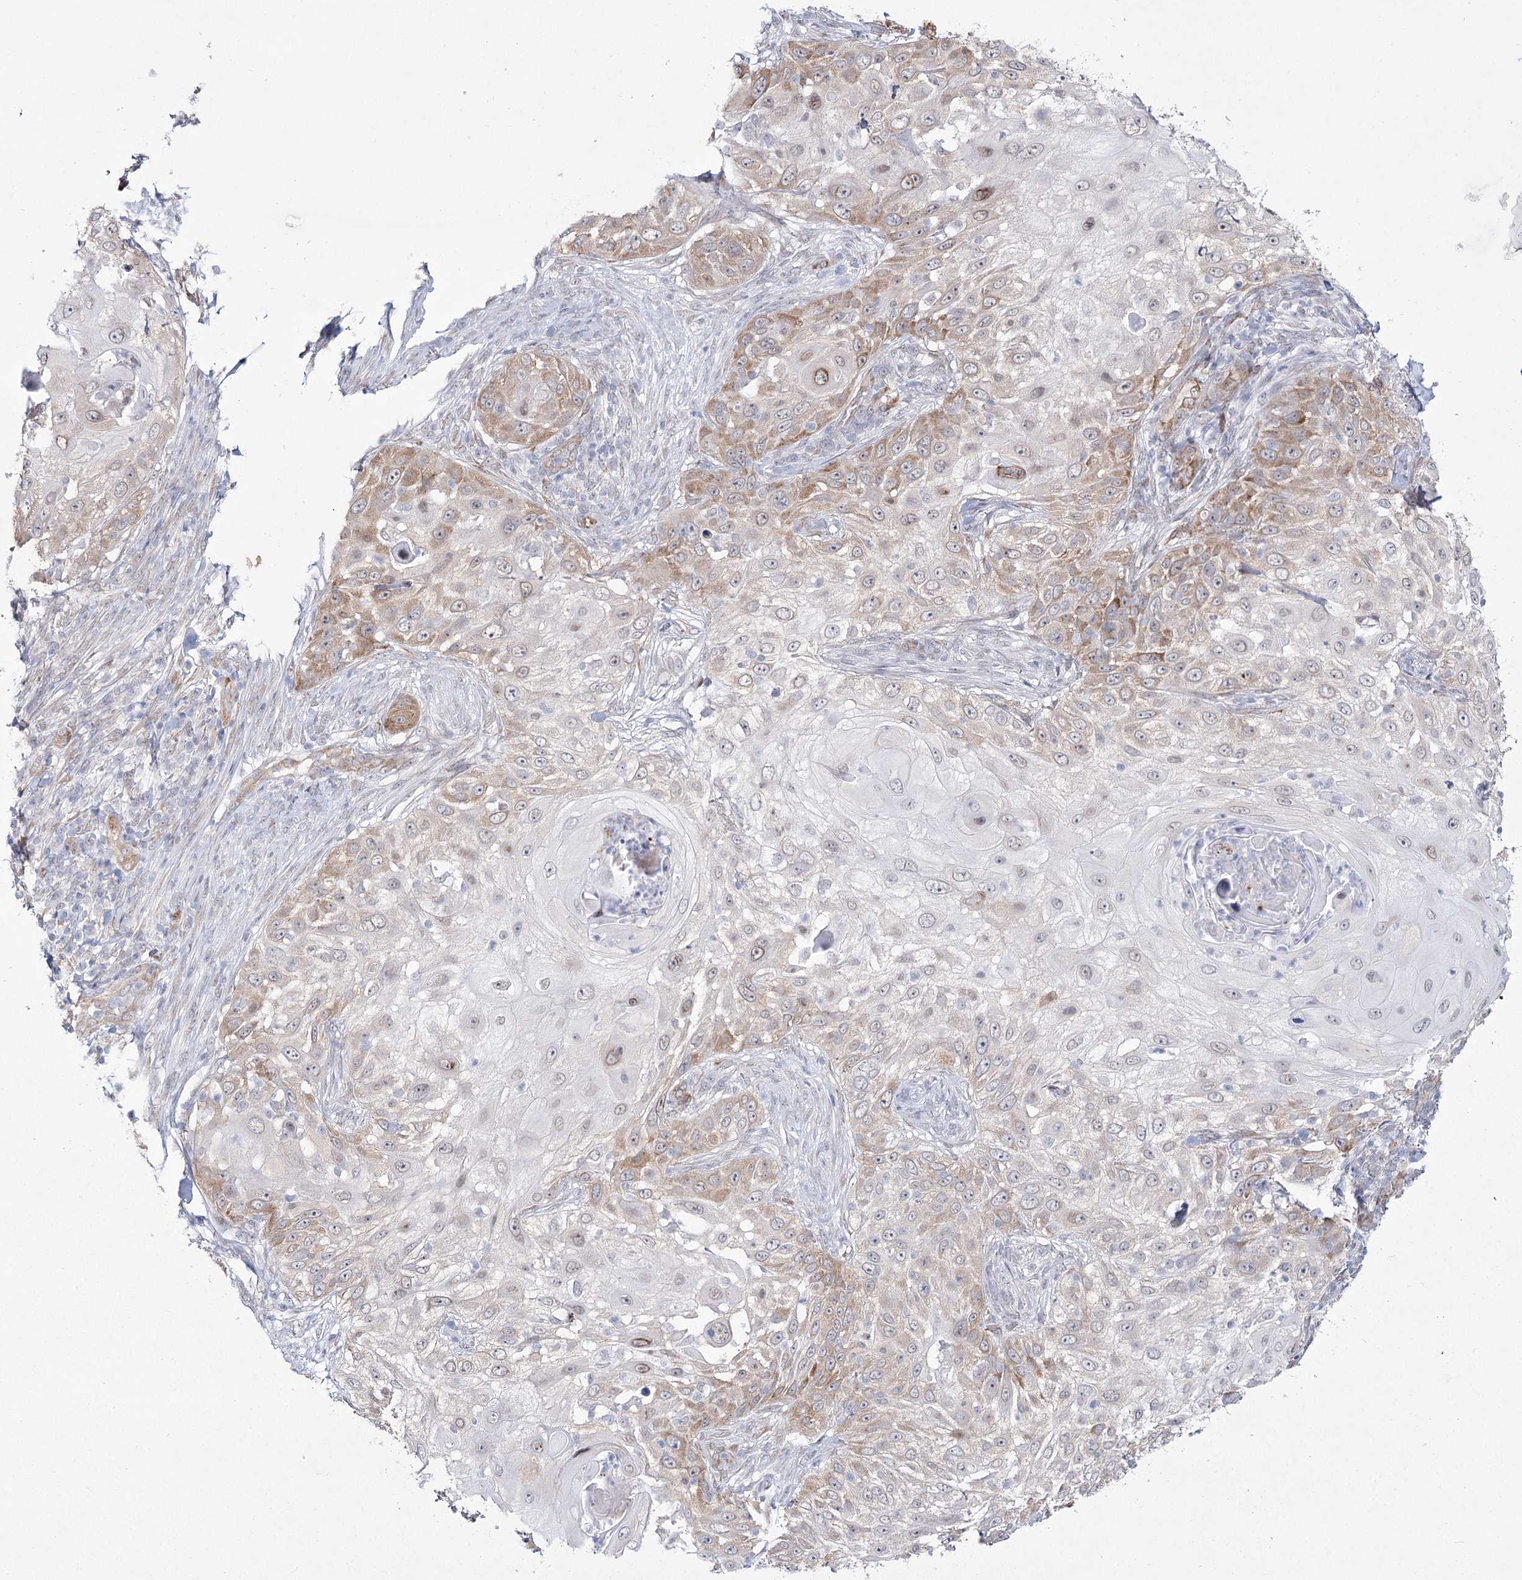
{"staining": {"intensity": "moderate", "quantity": "<25%", "location": "cytoplasmic/membranous"}, "tissue": "skin cancer", "cell_type": "Tumor cells", "image_type": "cancer", "snomed": [{"axis": "morphology", "description": "Squamous cell carcinoma, NOS"}, {"axis": "topography", "description": "Skin"}], "caption": "Squamous cell carcinoma (skin) stained with immunohistochemistry exhibits moderate cytoplasmic/membranous staining in approximately <25% of tumor cells.", "gene": "YBX3", "patient": {"sex": "female", "age": 44}}